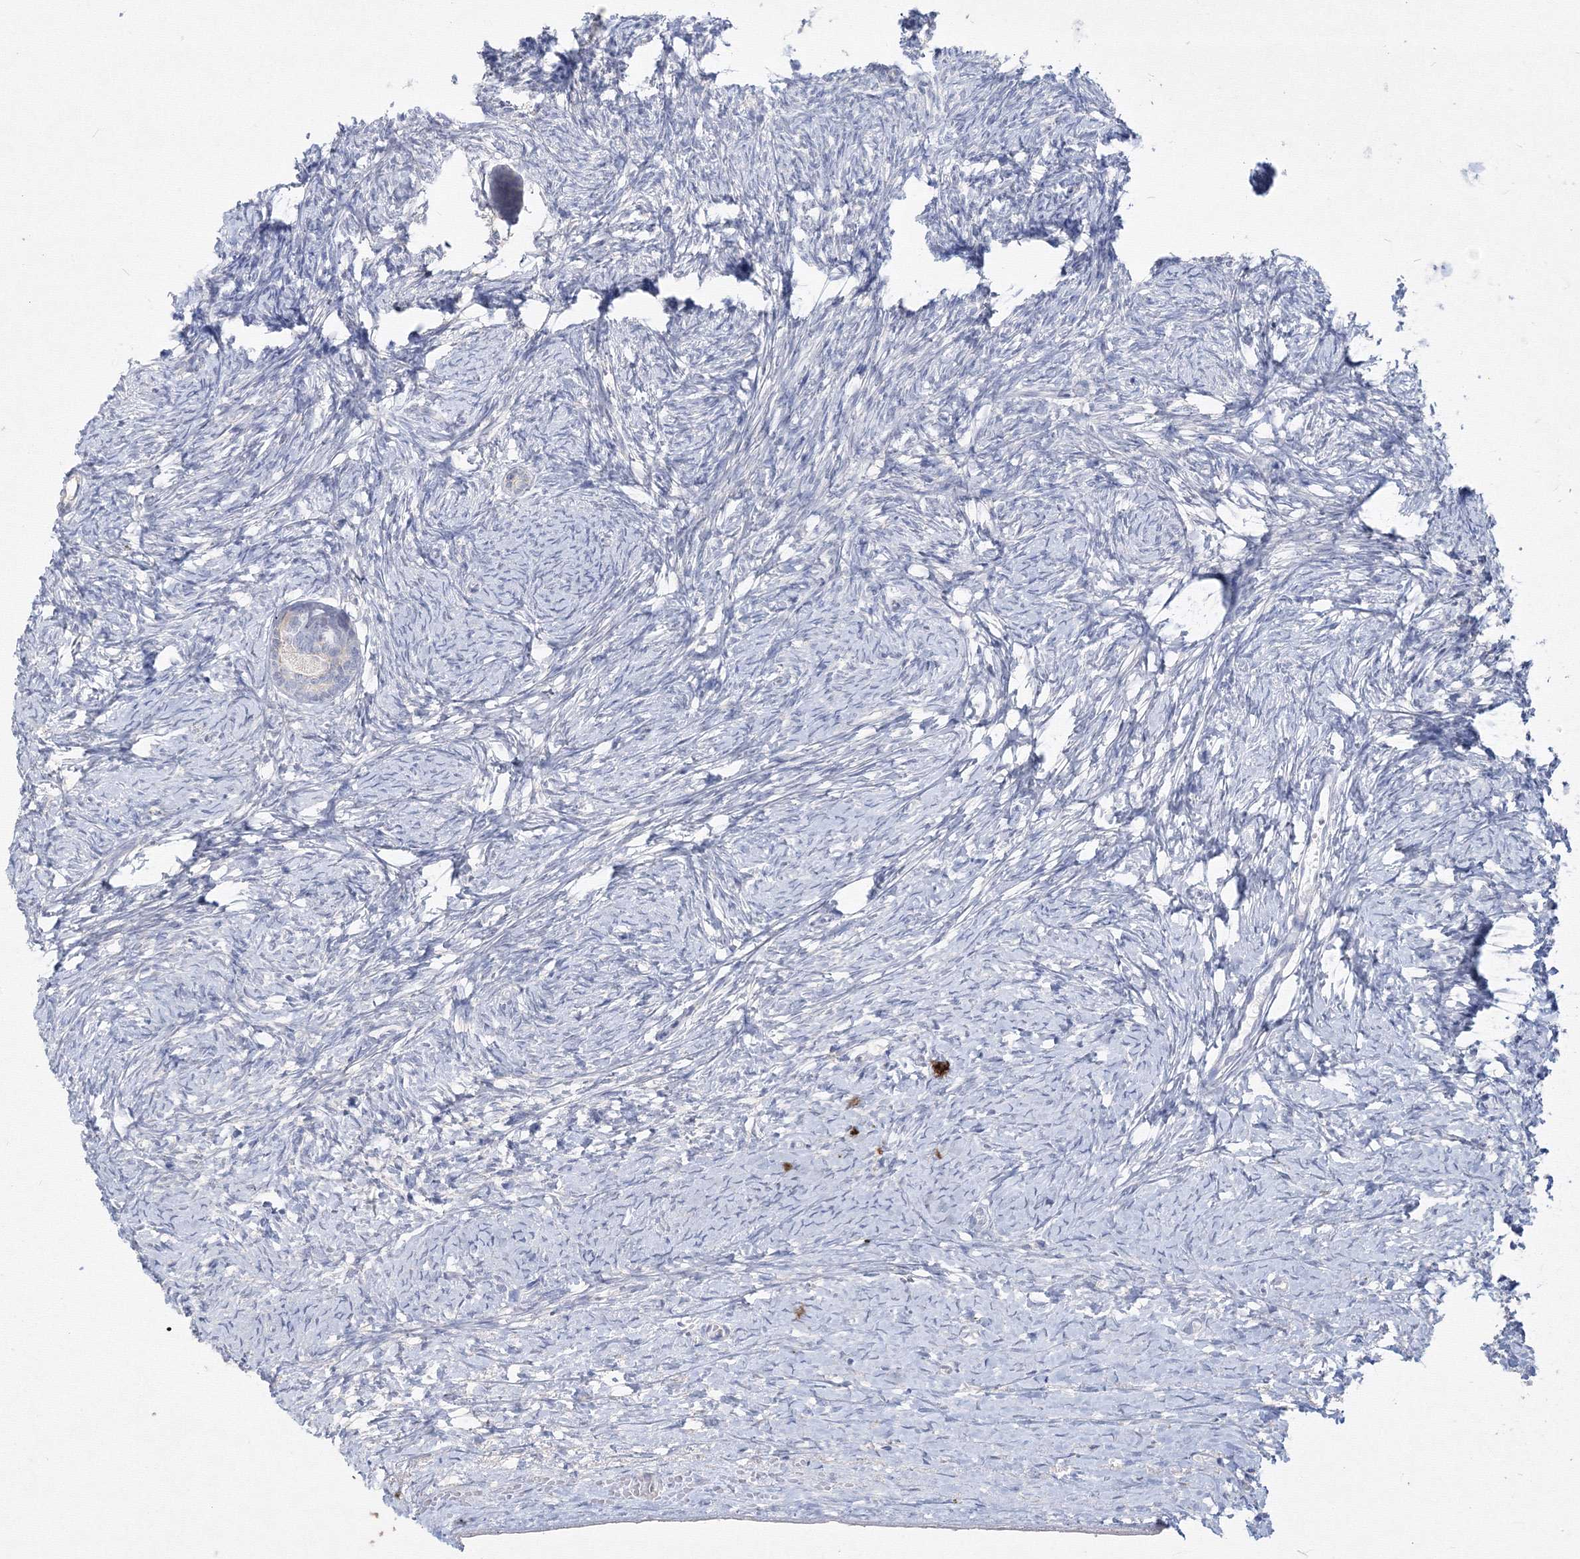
{"staining": {"intensity": "negative", "quantity": "none", "location": "none"}, "tissue": "ovary", "cell_type": "Follicle cells", "image_type": "normal", "snomed": [{"axis": "morphology", "description": "Normal tissue, NOS"}, {"axis": "morphology", "description": "Developmental malformation"}, {"axis": "topography", "description": "Ovary"}], "caption": "High power microscopy photomicrograph of an IHC micrograph of benign ovary, revealing no significant expression in follicle cells.", "gene": "FBXL8", "patient": {"sex": "female", "age": 39}}